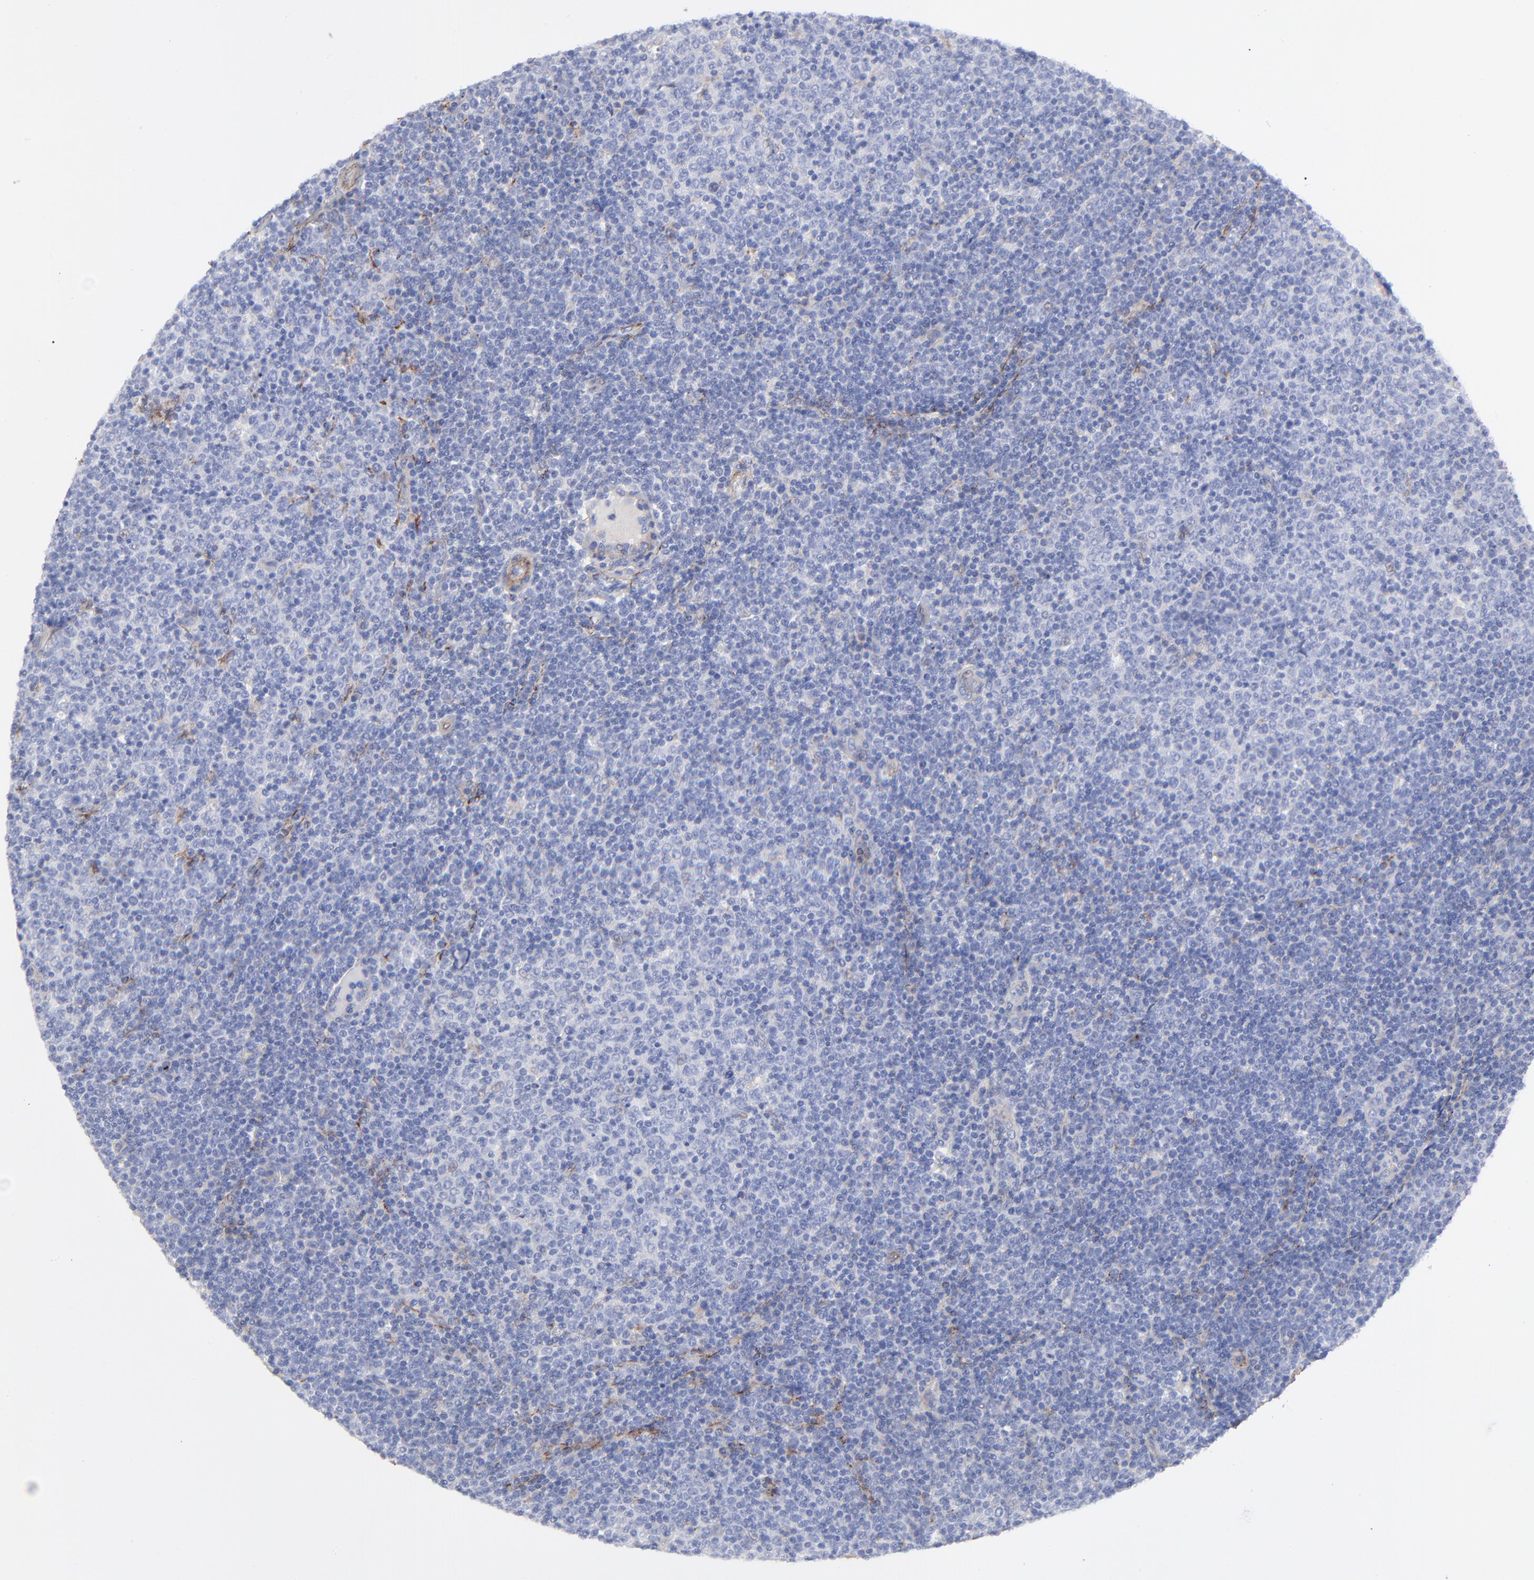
{"staining": {"intensity": "negative", "quantity": "none", "location": "none"}, "tissue": "lymphoma", "cell_type": "Tumor cells", "image_type": "cancer", "snomed": [{"axis": "morphology", "description": "Malignant lymphoma, non-Hodgkin's type, Low grade"}, {"axis": "topography", "description": "Lymph node"}], "caption": "There is no significant expression in tumor cells of lymphoma.", "gene": "FBLN2", "patient": {"sex": "male", "age": 70}}